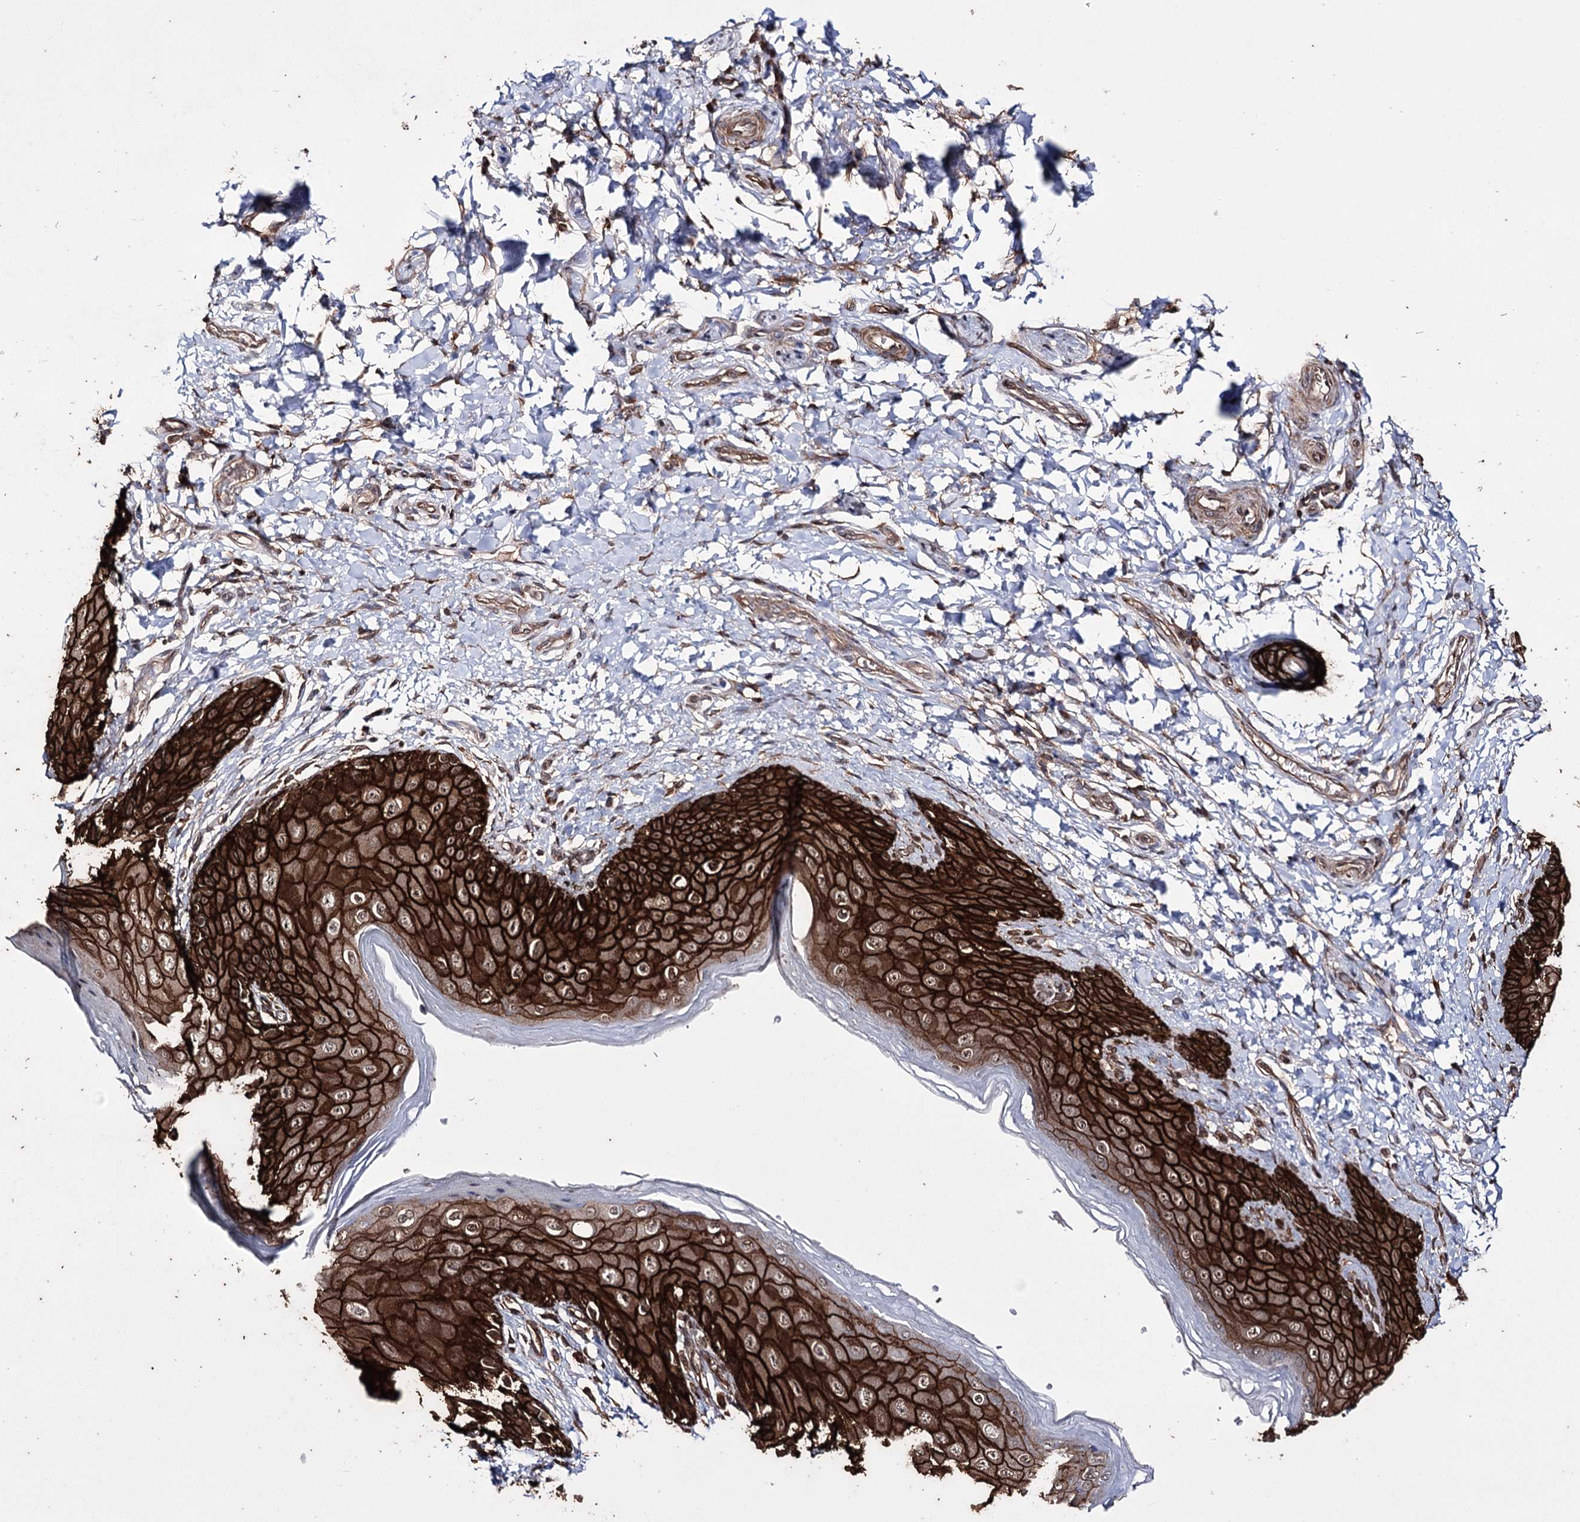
{"staining": {"intensity": "strong", "quantity": ">75%", "location": "cytoplasmic/membranous"}, "tissue": "skin", "cell_type": "Epidermal cells", "image_type": "normal", "snomed": [{"axis": "morphology", "description": "Normal tissue, NOS"}, {"axis": "topography", "description": "Anal"}], "caption": "The micrograph demonstrates a brown stain indicating the presence of a protein in the cytoplasmic/membranous of epidermal cells in skin. (DAB (3,3'-diaminobenzidine) IHC with brightfield microscopy, high magnification).", "gene": "ZNF662", "patient": {"sex": "male", "age": 44}}